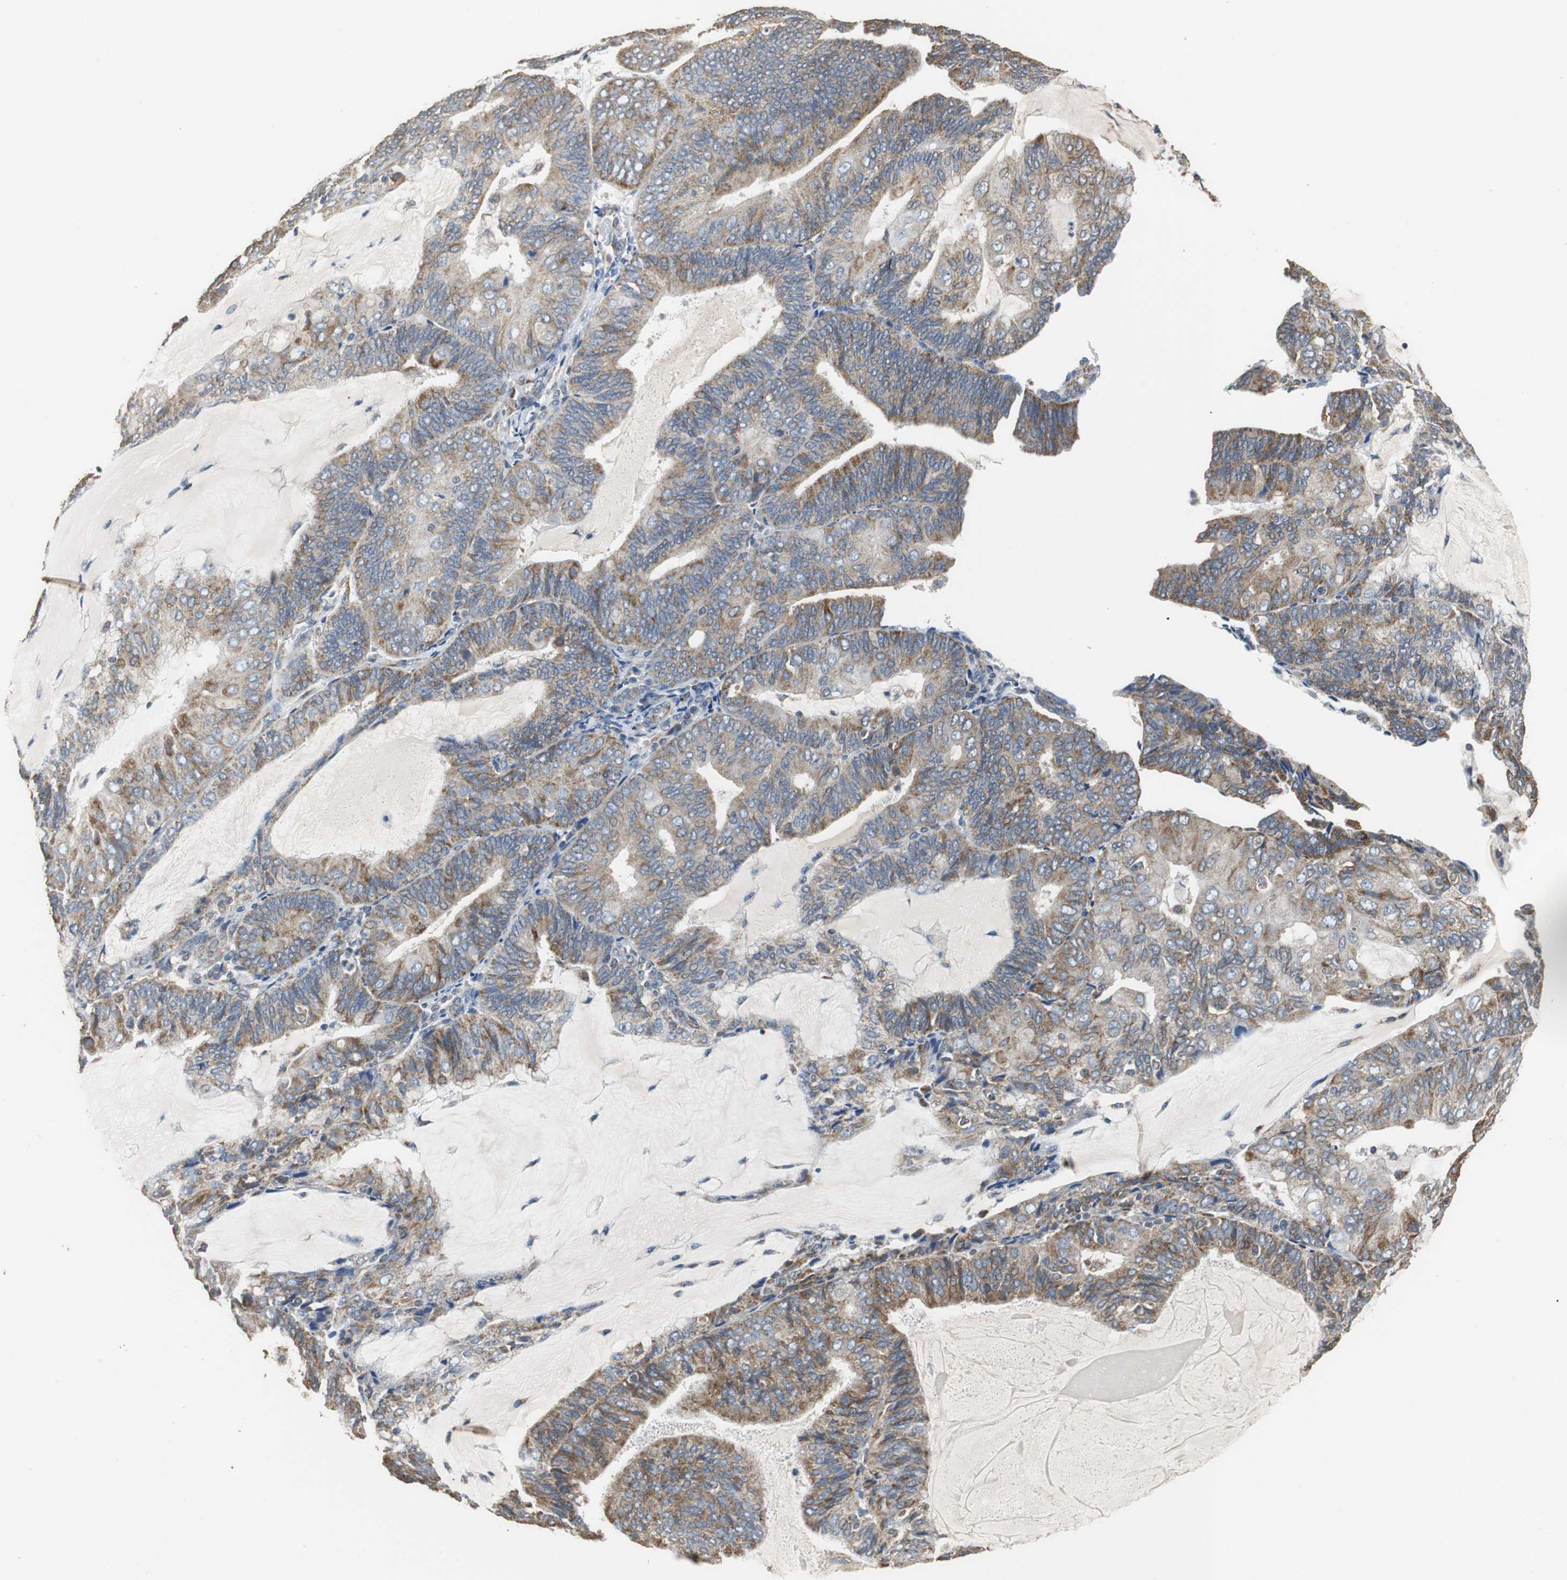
{"staining": {"intensity": "moderate", "quantity": ">75%", "location": "cytoplasmic/membranous"}, "tissue": "endometrial cancer", "cell_type": "Tumor cells", "image_type": "cancer", "snomed": [{"axis": "morphology", "description": "Adenocarcinoma, NOS"}, {"axis": "topography", "description": "Endometrium"}], "caption": "Tumor cells exhibit medium levels of moderate cytoplasmic/membranous expression in about >75% of cells in human endometrial adenocarcinoma. (DAB (3,3'-diaminobenzidine) IHC with brightfield microscopy, high magnification).", "gene": "HMGCL", "patient": {"sex": "female", "age": 81}}